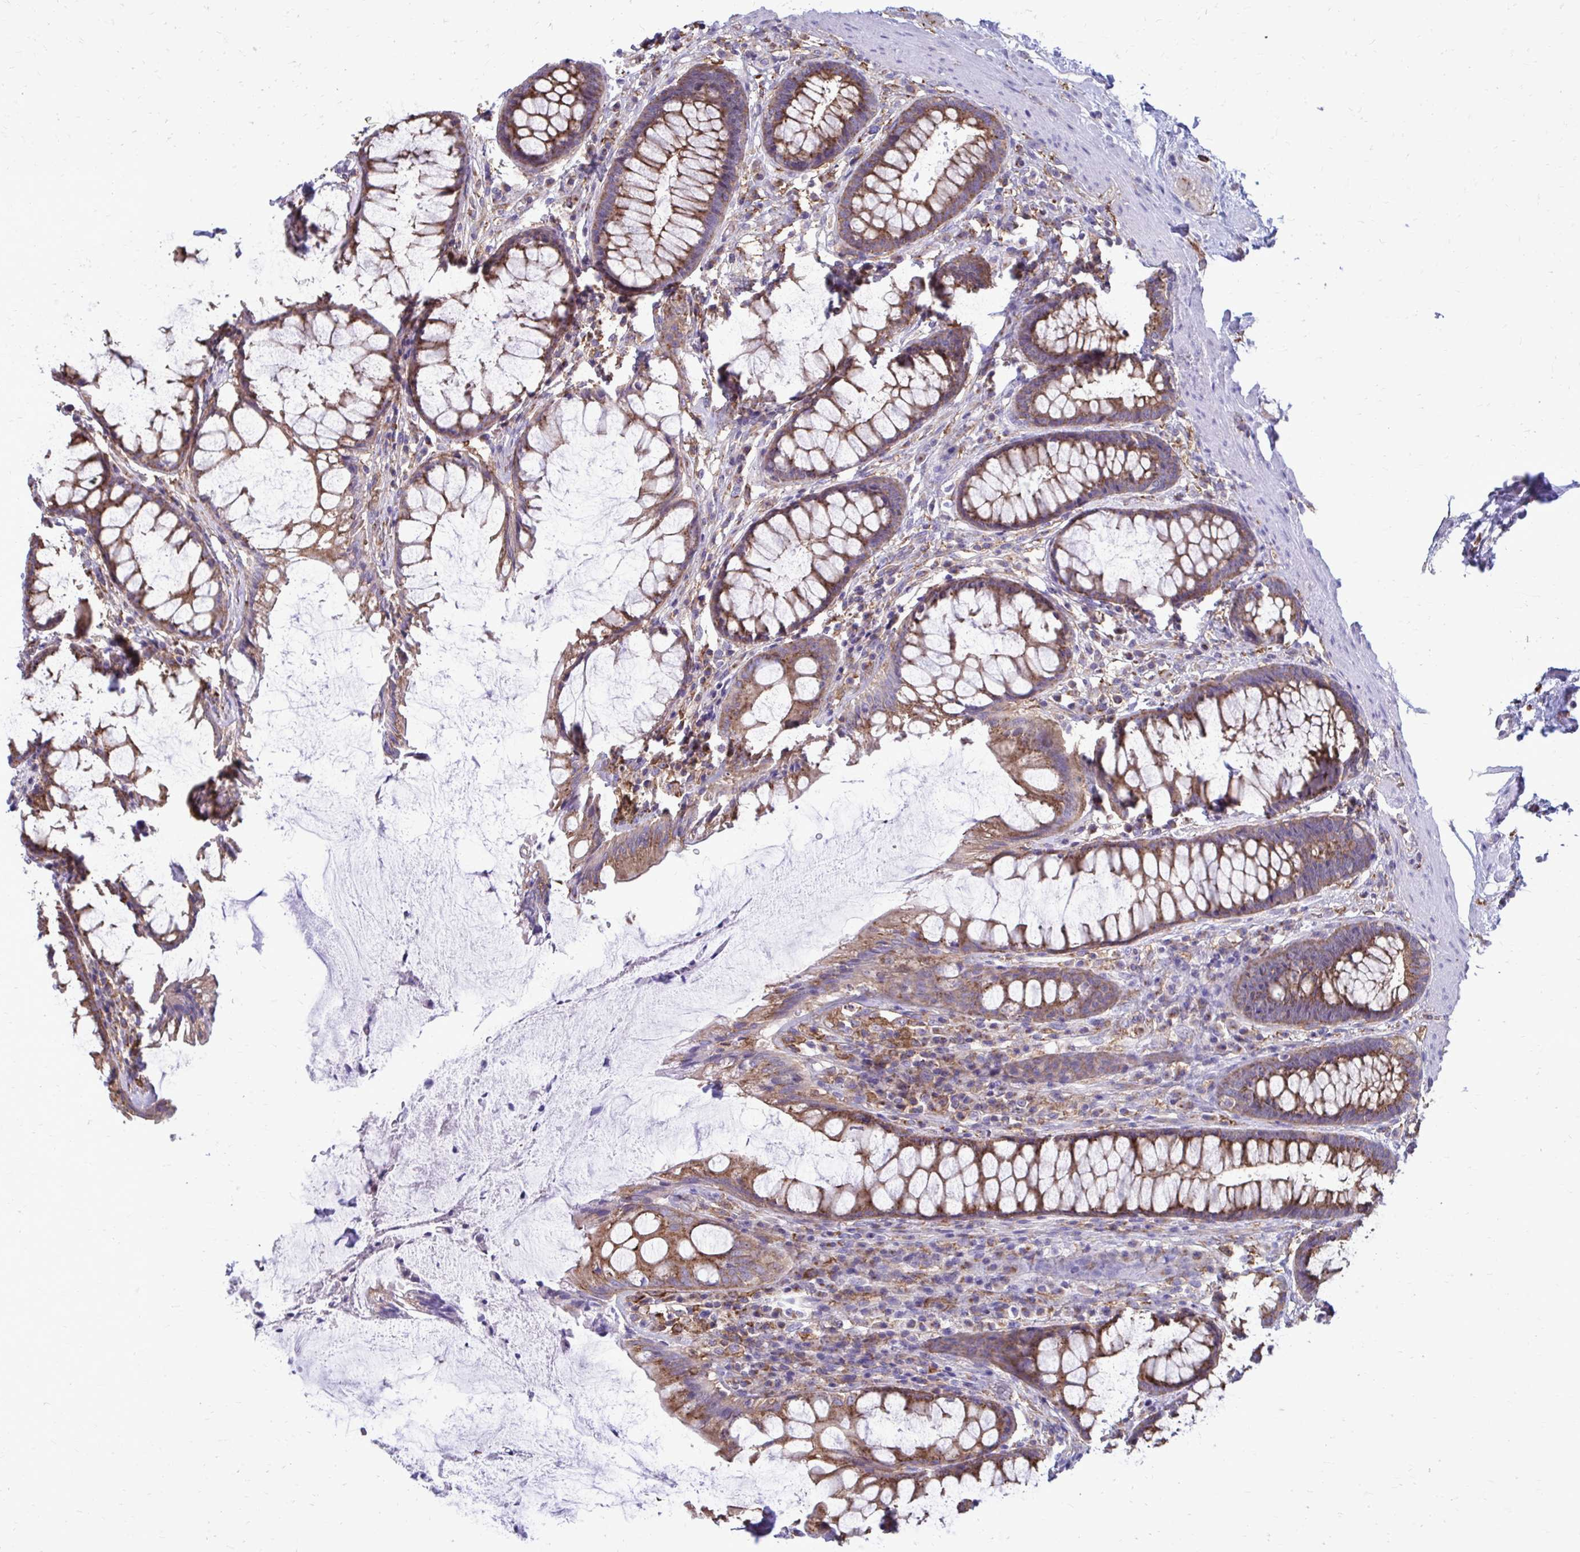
{"staining": {"intensity": "moderate", "quantity": ">75%", "location": "cytoplasmic/membranous"}, "tissue": "rectum", "cell_type": "Glandular cells", "image_type": "normal", "snomed": [{"axis": "morphology", "description": "Normal tissue, NOS"}, {"axis": "topography", "description": "Rectum"}], "caption": "IHC staining of normal rectum, which demonstrates medium levels of moderate cytoplasmic/membranous staining in approximately >75% of glandular cells indicating moderate cytoplasmic/membranous protein expression. The staining was performed using DAB (brown) for protein detection and nuclei were counterstained in hematoxylin (blue).", "gene": "CLTA", "patient": {"sex": "male", "age": 72}}